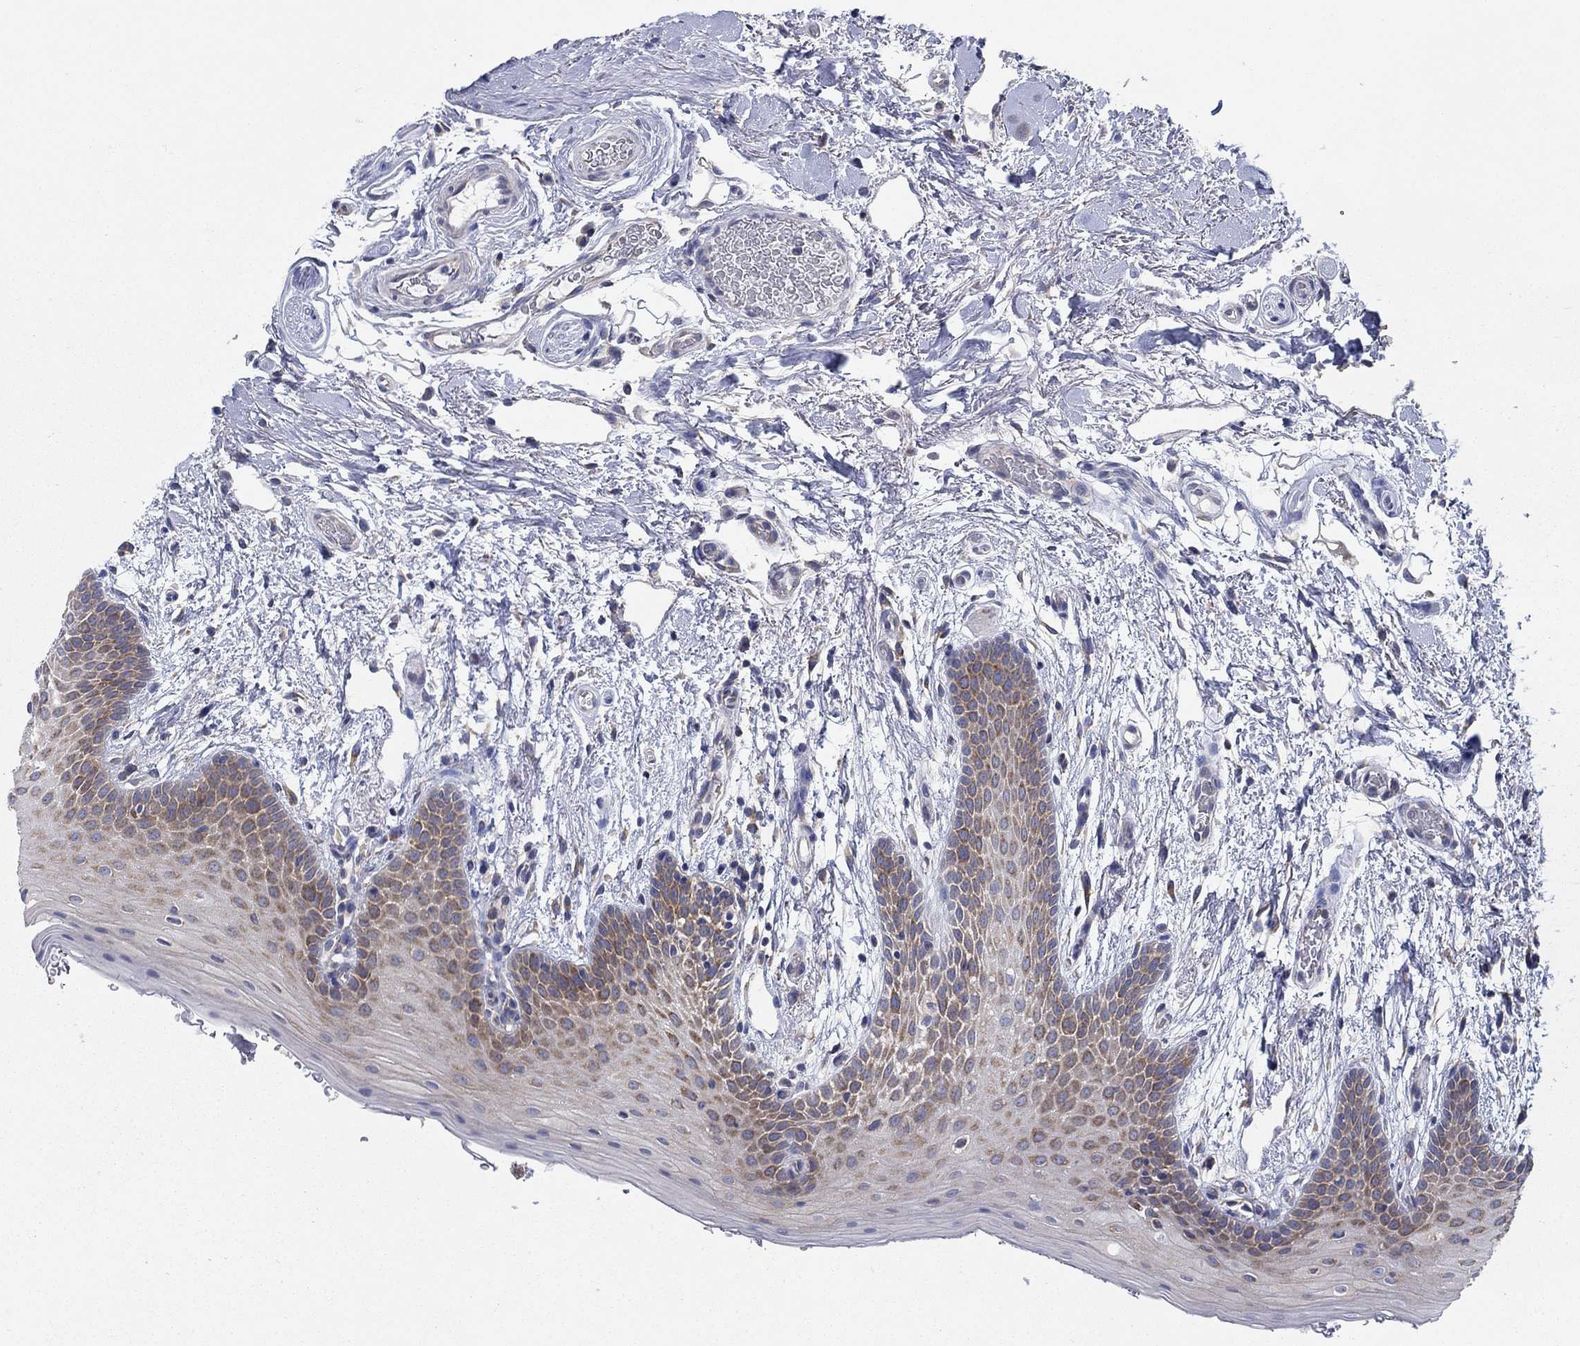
{"staining": {"intensity": "moderate", "quantity": "25%-75%", "location": "cytoplasmic/membranous"}, "tissue": "oral mucosa", "cell_type": "Squamous epithelial cells", "image_type": "normal", "snomed": [{"axis": "morphology", "description": "Normal tissue, NOS"}, {"axis": "topography", "description": "Oral tissue"}, {"axis": "topography", "description": "Tounge, NOS"}], "caption": "IHC (DAB) staining of unremarkable human oral mucosa exhibits moderate cytoplasmic/membranous protein staining in about 25%-75% of squamous epithelial cells.", "gene": "TMEM59", "patient": {"sex": "female", "age": 86}}